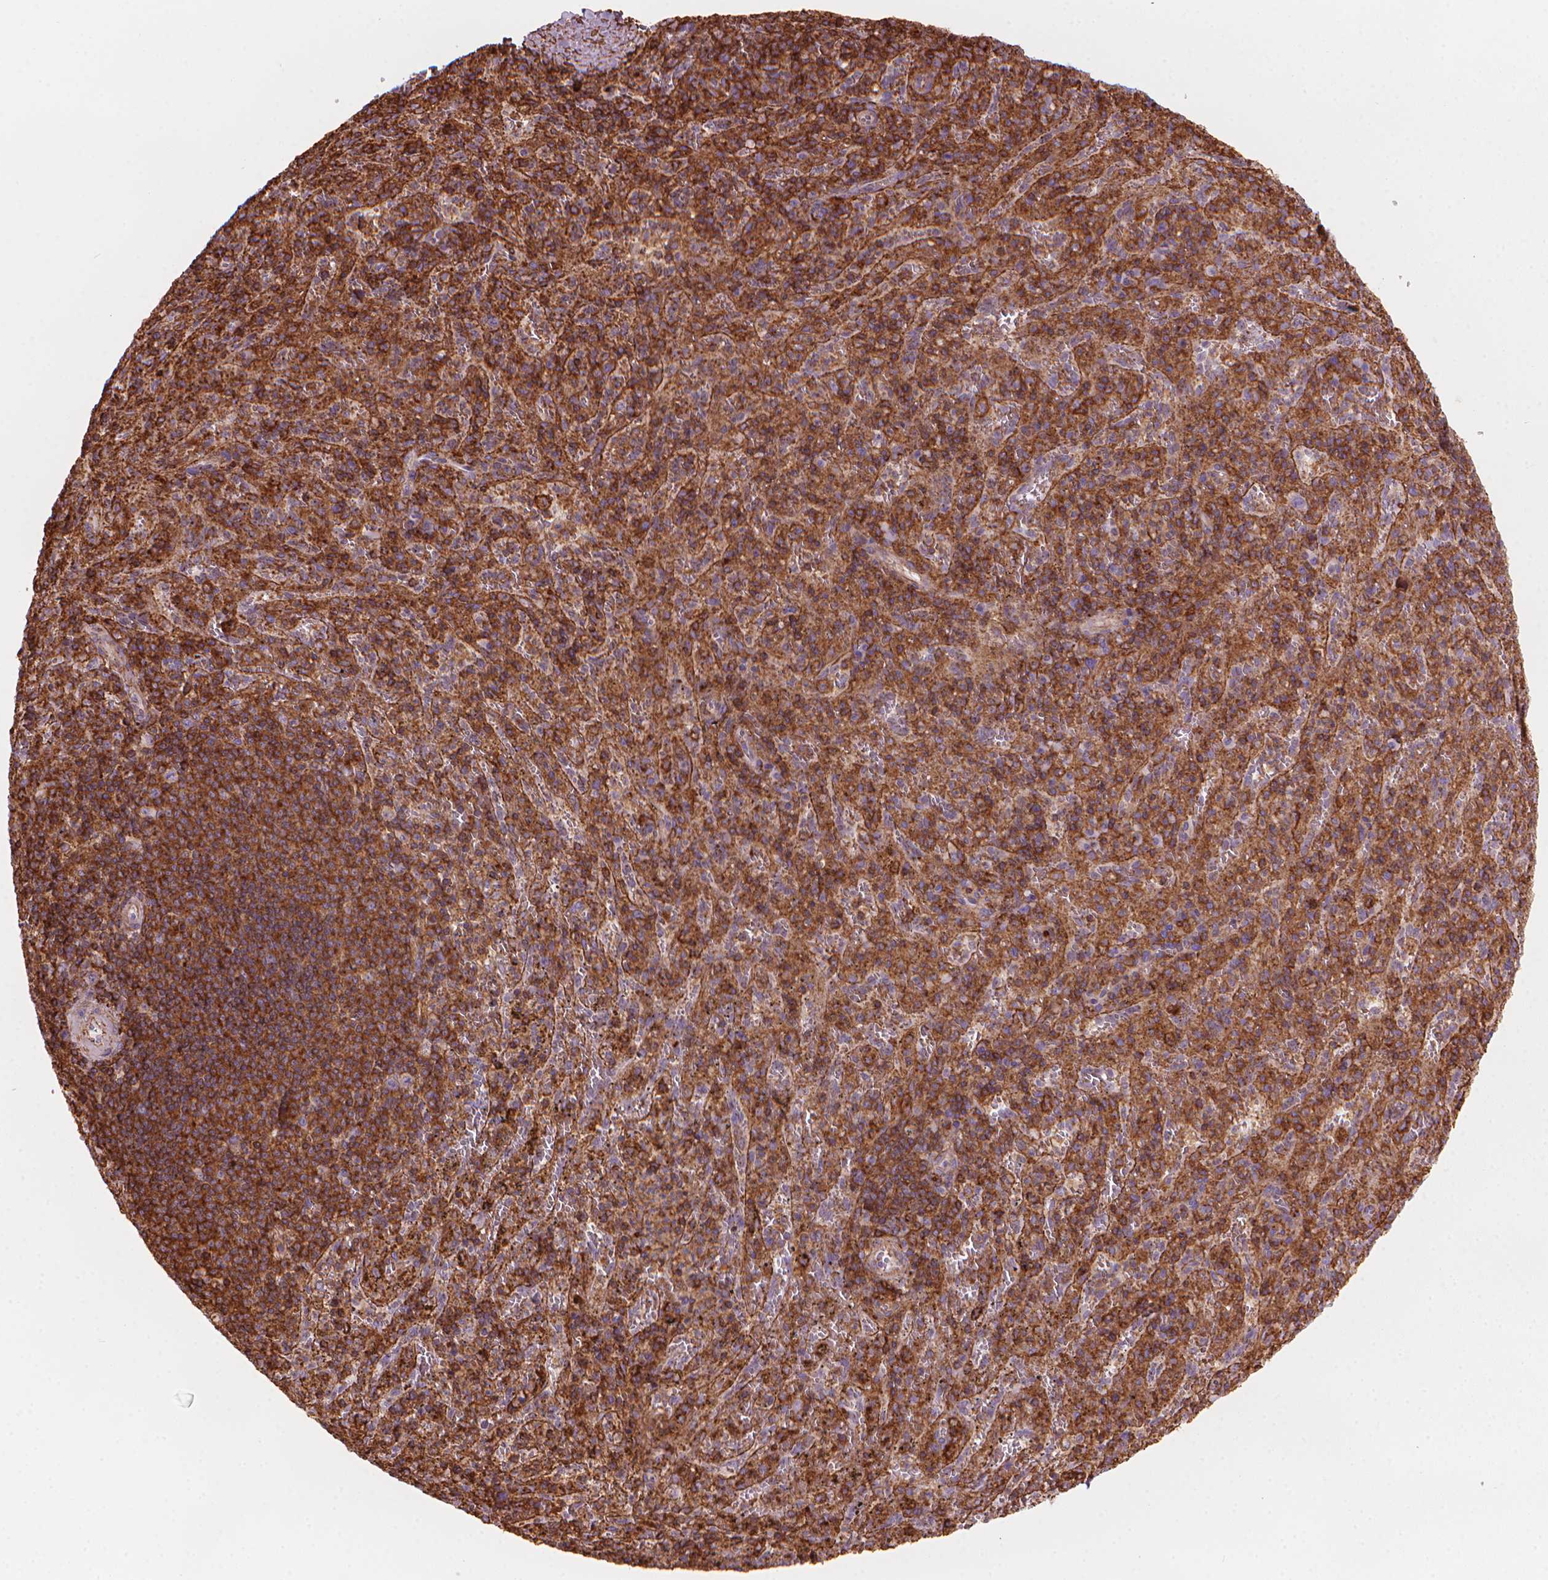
{"staining": {"intensity": "strong", "quantity": "25%-75%", "location": "cytoplasmic/membranous"}, "tissue": "spleen", "cell_type": "Cells in red pulp", "image_type": "normal", "snomed": [{"axis": "morphology", "description": "Normal tissue, NOS"}, {"axis": "topography", "description": "Spleen"}], "caption": "Strong cytoplasmic/membranous protein positivity is seen in about 25%-75% of cells in red pulp in spleen. The staining was performed using DAB (3,3'-diaminobenzidine), with brown indicating positive protein expression. Nuclei are stained blue with hematoxylin.", "gene": "PATJ", "patient": {"sex": "male", "age": 57}}